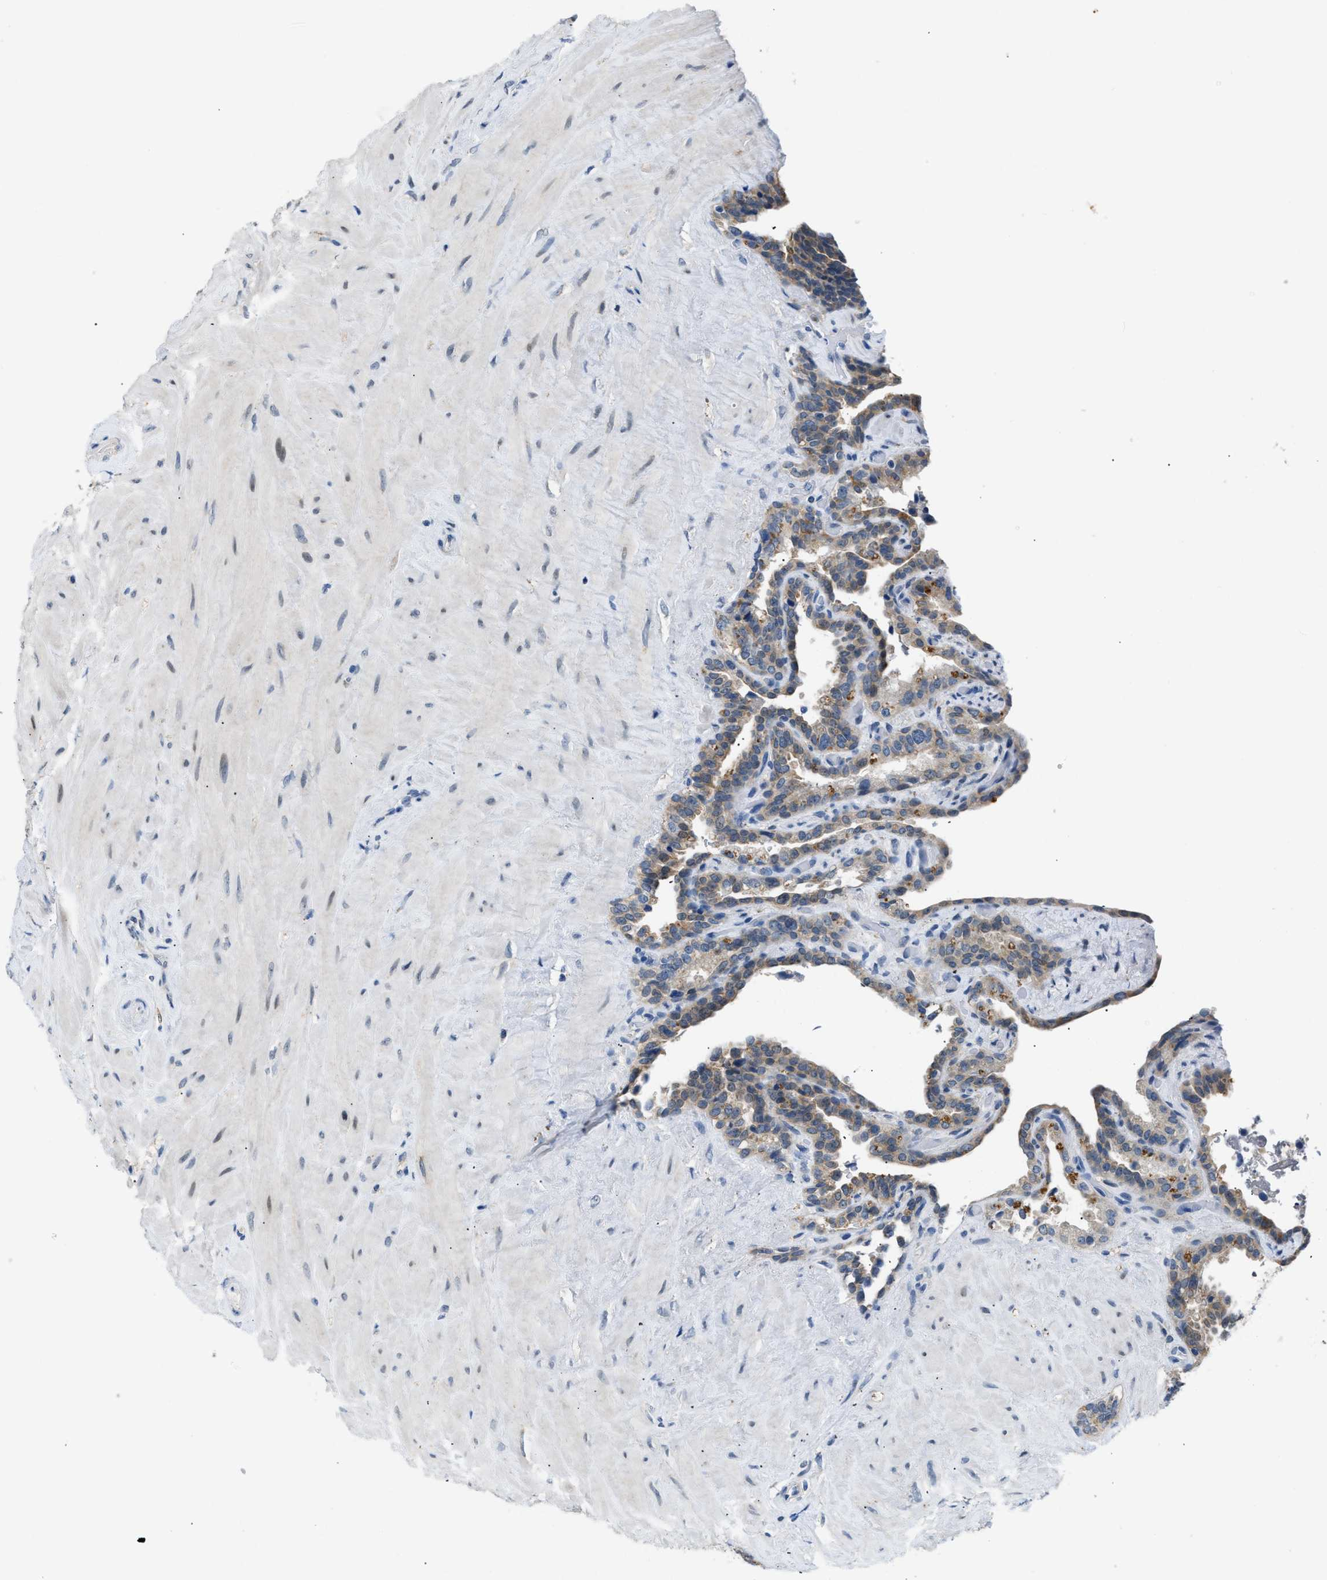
{"staining": {"intensity": "weak", "quantity": "<25%", "location": "cytoplasmic/membranous"}, "tissue": "seminal vesicle", "cell_type": "Glandular cells", "image_type": "normal", "snomed": [{"axis": "morphology", "description": "Normal tissue, NOS"}, {"axis": "topography", "description": "Seminal veicle"}], "caption": "High magnification brightfield microscopy of unremarkable seminal vesicle stained with DAB (brown) and counterstained with hematoxylin (blue): glandular cells show no significant positivity. Nuclei are stained in blue.", "gene": "TOMM34", "patient": {"sex": "male", "age": 68}}